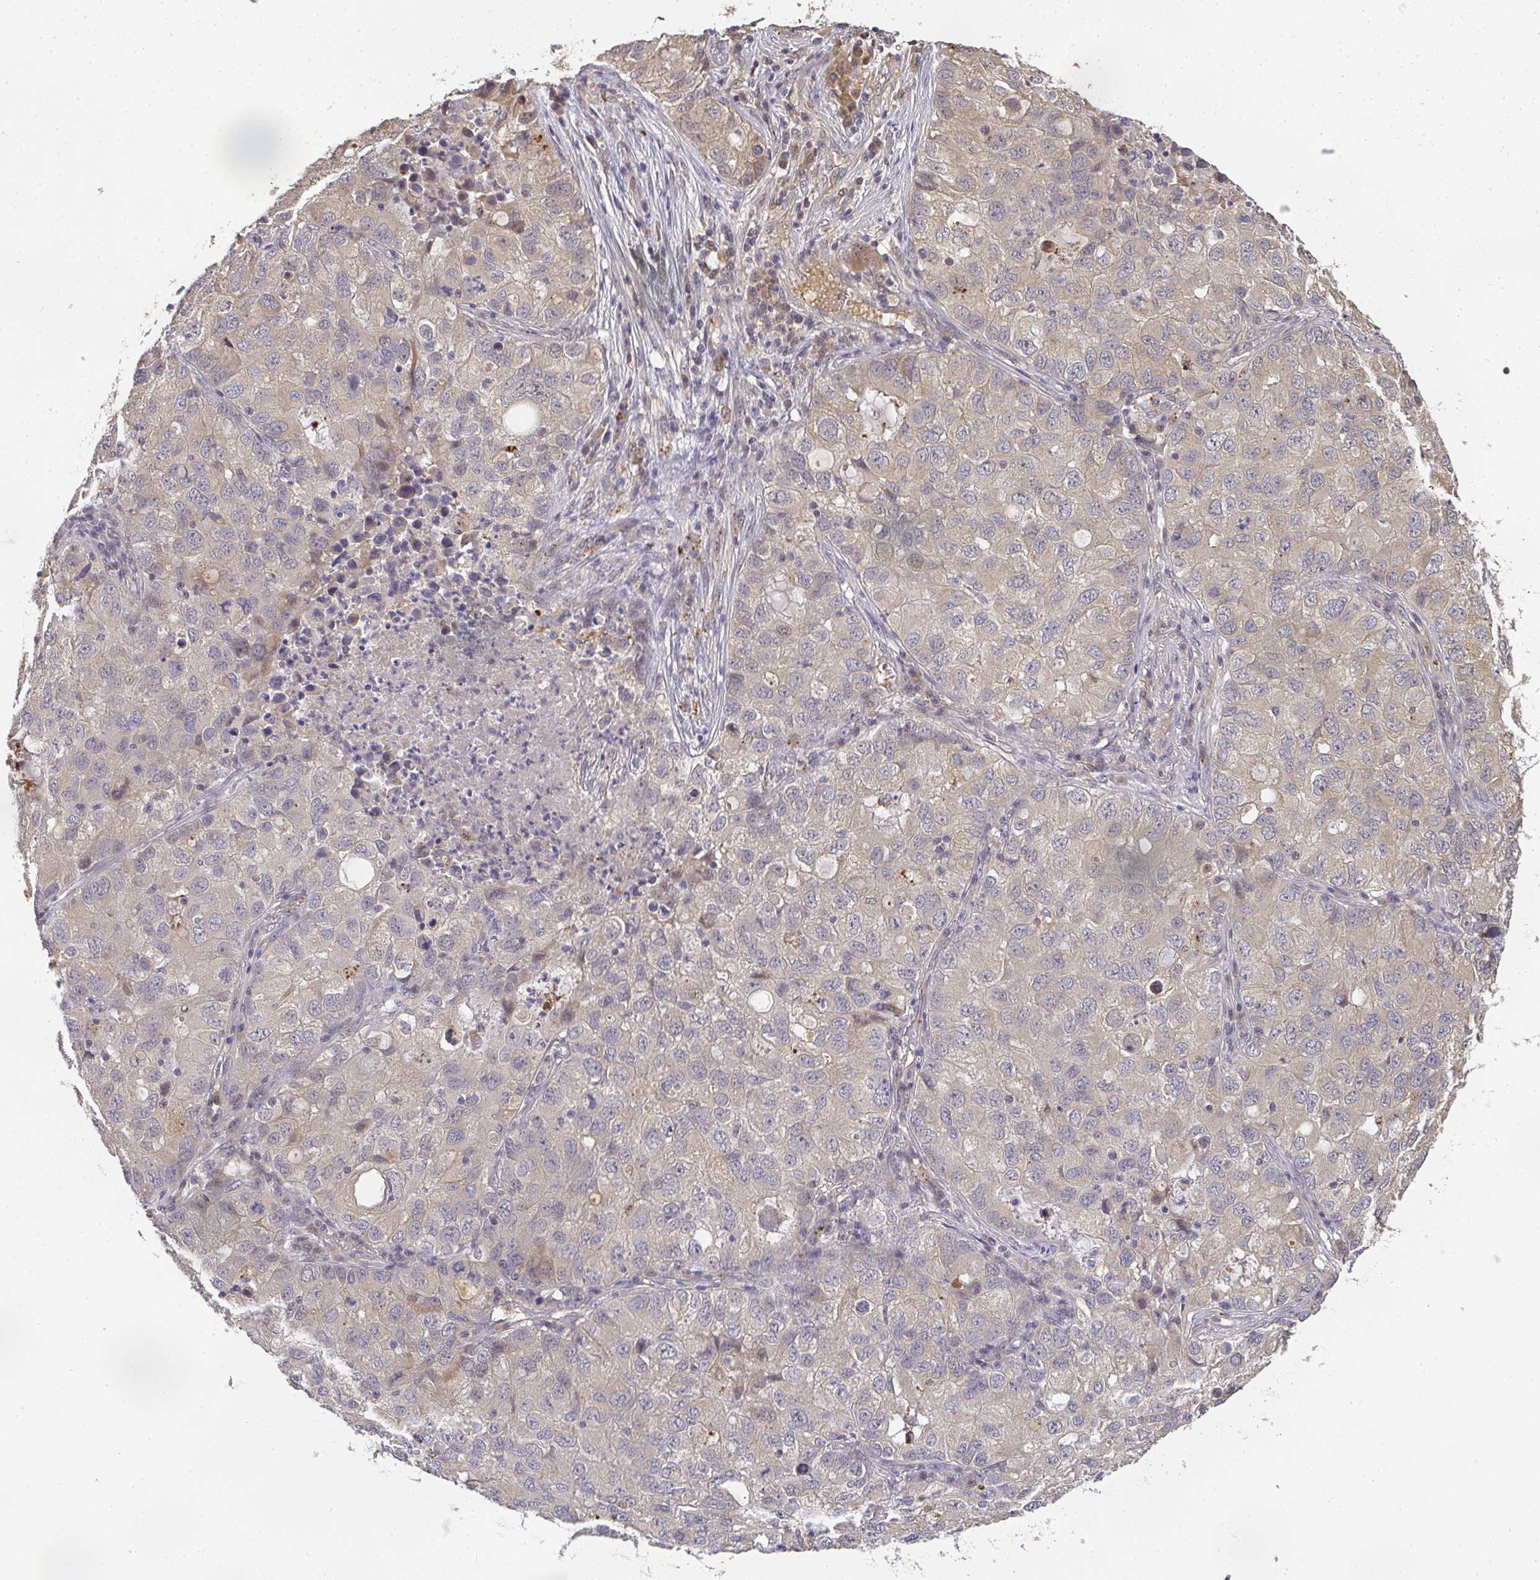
{"staining": {"intensity": "weak", "quantity": "<25%", "location": "cytoplasmic/membranous"}, "tissue": "lung cancer", "cell_type": "Tumor cells", "image_type": "cancer", "snomed": [{"axis": "morphology", "description": "Normal morphology"}, {"axis": "morphology", "description": "Adenocarcinoma, NOS"}, {"axis": "topography", "description": "Lymph node"}, {"axis": "topography", "description": "Lung"}], "caption": "The micrograph demonstrates no staining of tumor cells in lung cancer.", "gene": "SLC35B3", "patient": {"sex": "female", "age": 51}}